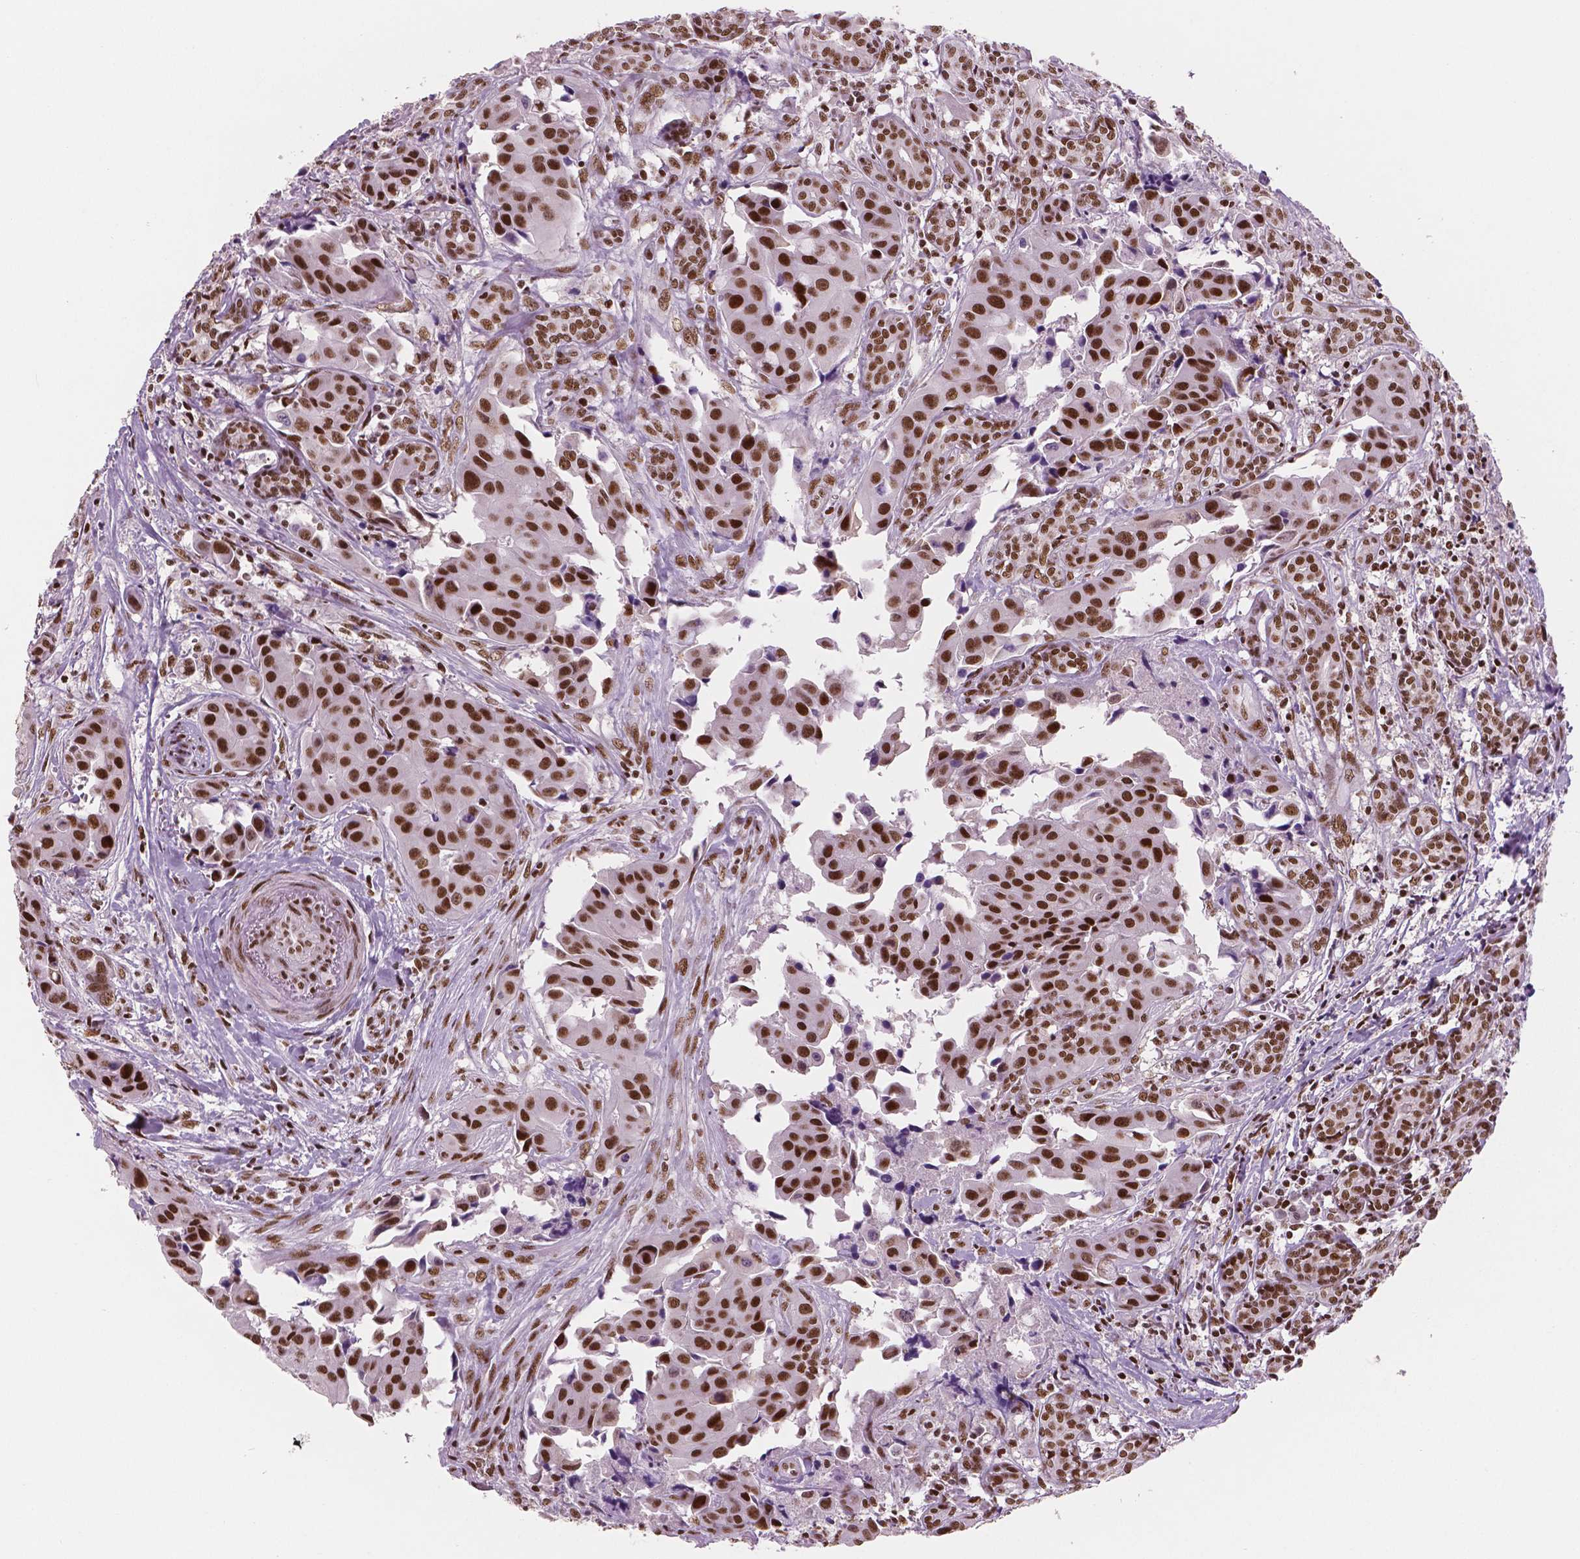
{"staining": {"intensity": "strong", "quantity": ">75%", "location": "nuclear"}, "tissue": "head and neck cancer", "cell_type": "Tumor cells", "image_type": "cancer", "snomed": [{"axis": "morphology", "description": "Adenocarcinoma, NOS"}, {"axis": "topography", "description": "Head-Neck"}], "caption": "Protein staining by immunohistochemistry (IHC) reveals strong nuclear expression in approximately >75% of tumor cells in adenocarcinoma (head and neck).", "gene": "BRD4", "patient": {"sex": "male", "age": 76}}